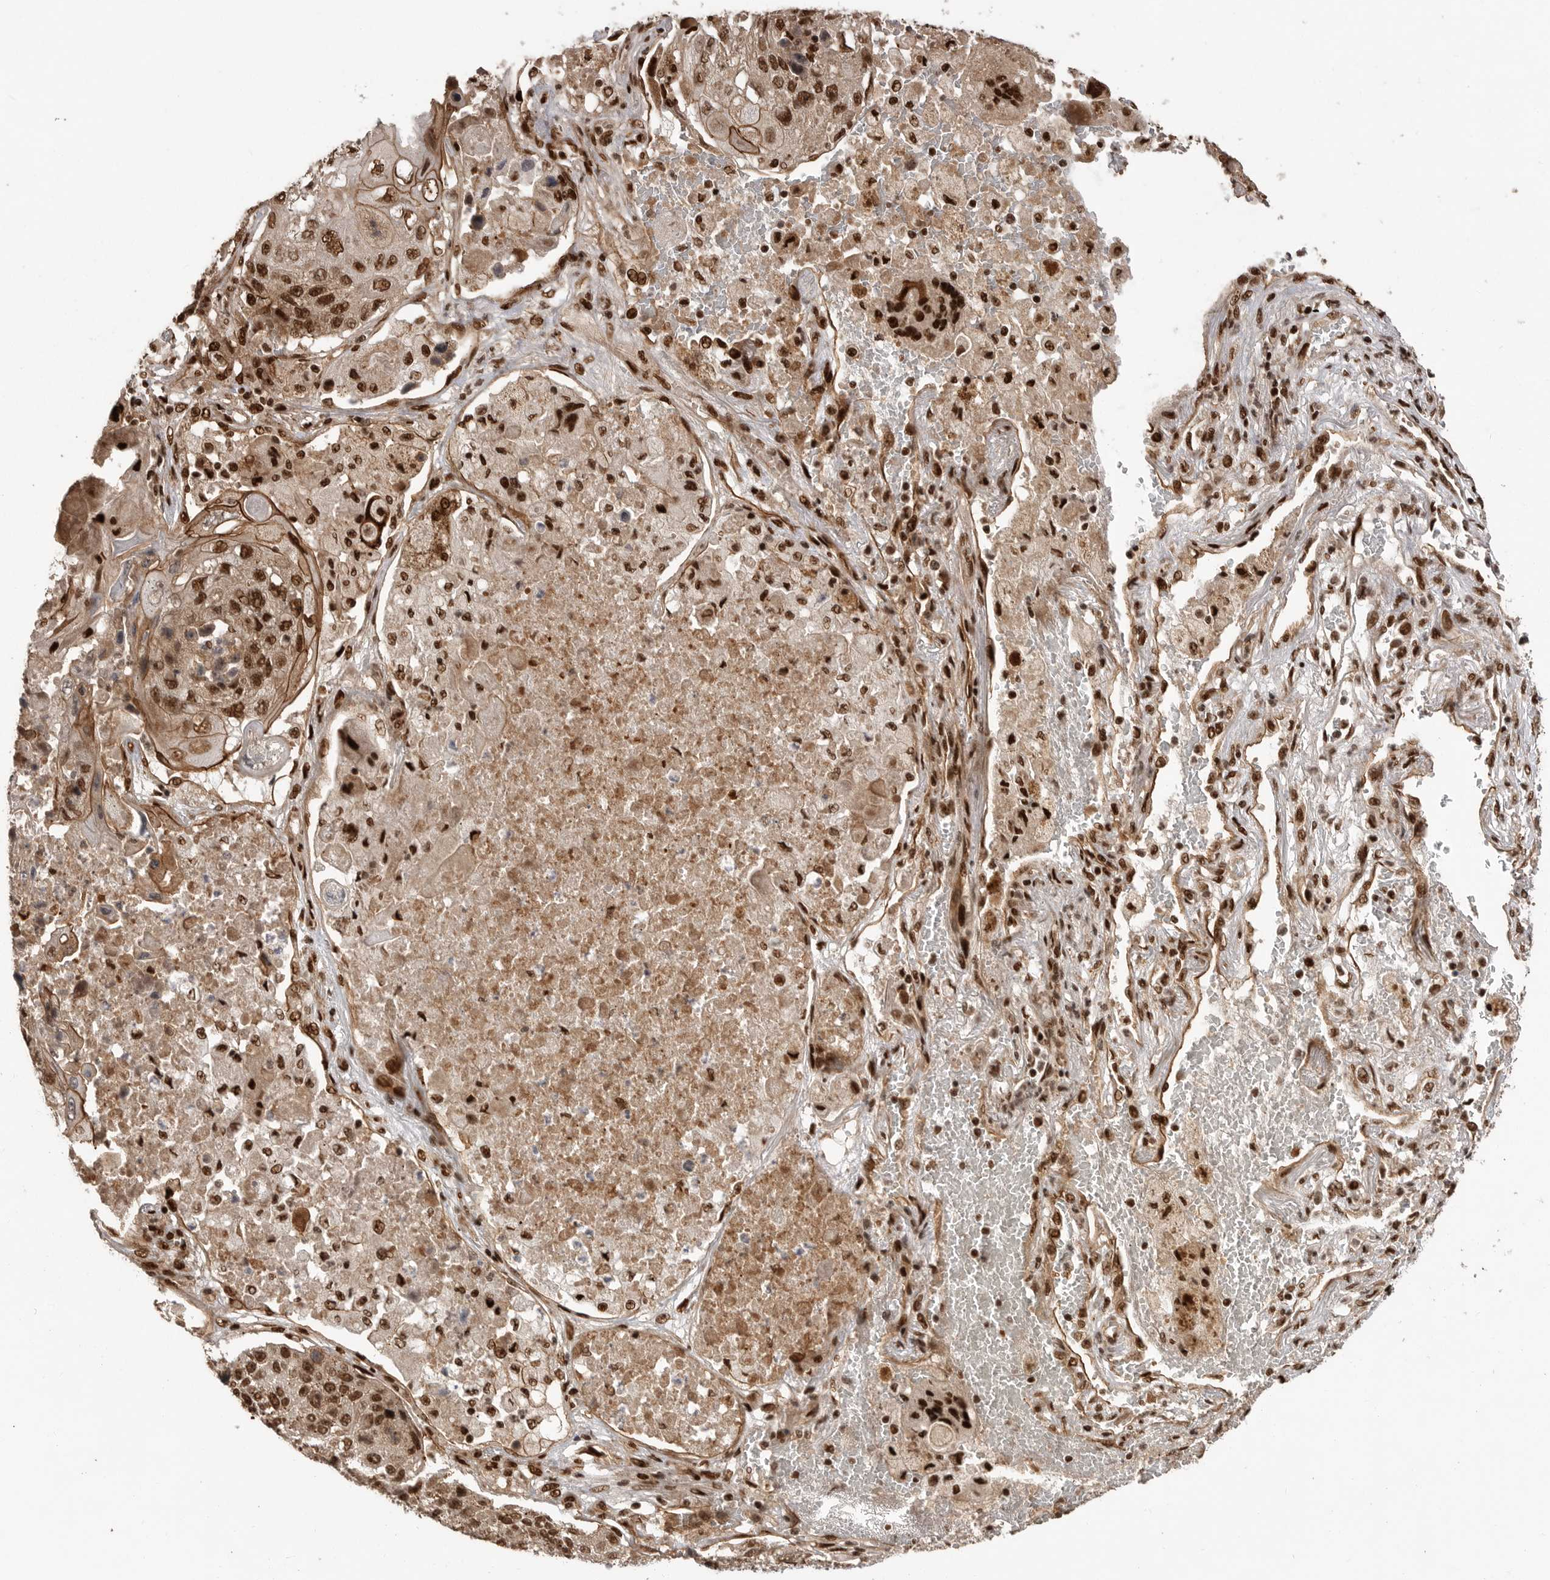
{"staining": {"intensity": "strong", "quantity": ">75%", "location": "nuclear"}, "tissue": "lung cancer", "cell_type": "Tumor cells", "image_type": "cancer", "snomed": [{"axis": "morphology", "description": "Squamous cell carcinoma, NOS"}, {"axis": "topography", "description": "Lung"}], "caption": "Immunohistochemistry (IHC) (DAB) staining of squamous cell carcinoma (lung) reveals strong nuclear protein staining in approximately >75% of tumor cells.", "gene": "PPP1R8", "patient": {"sex": "male", "age": 61}}